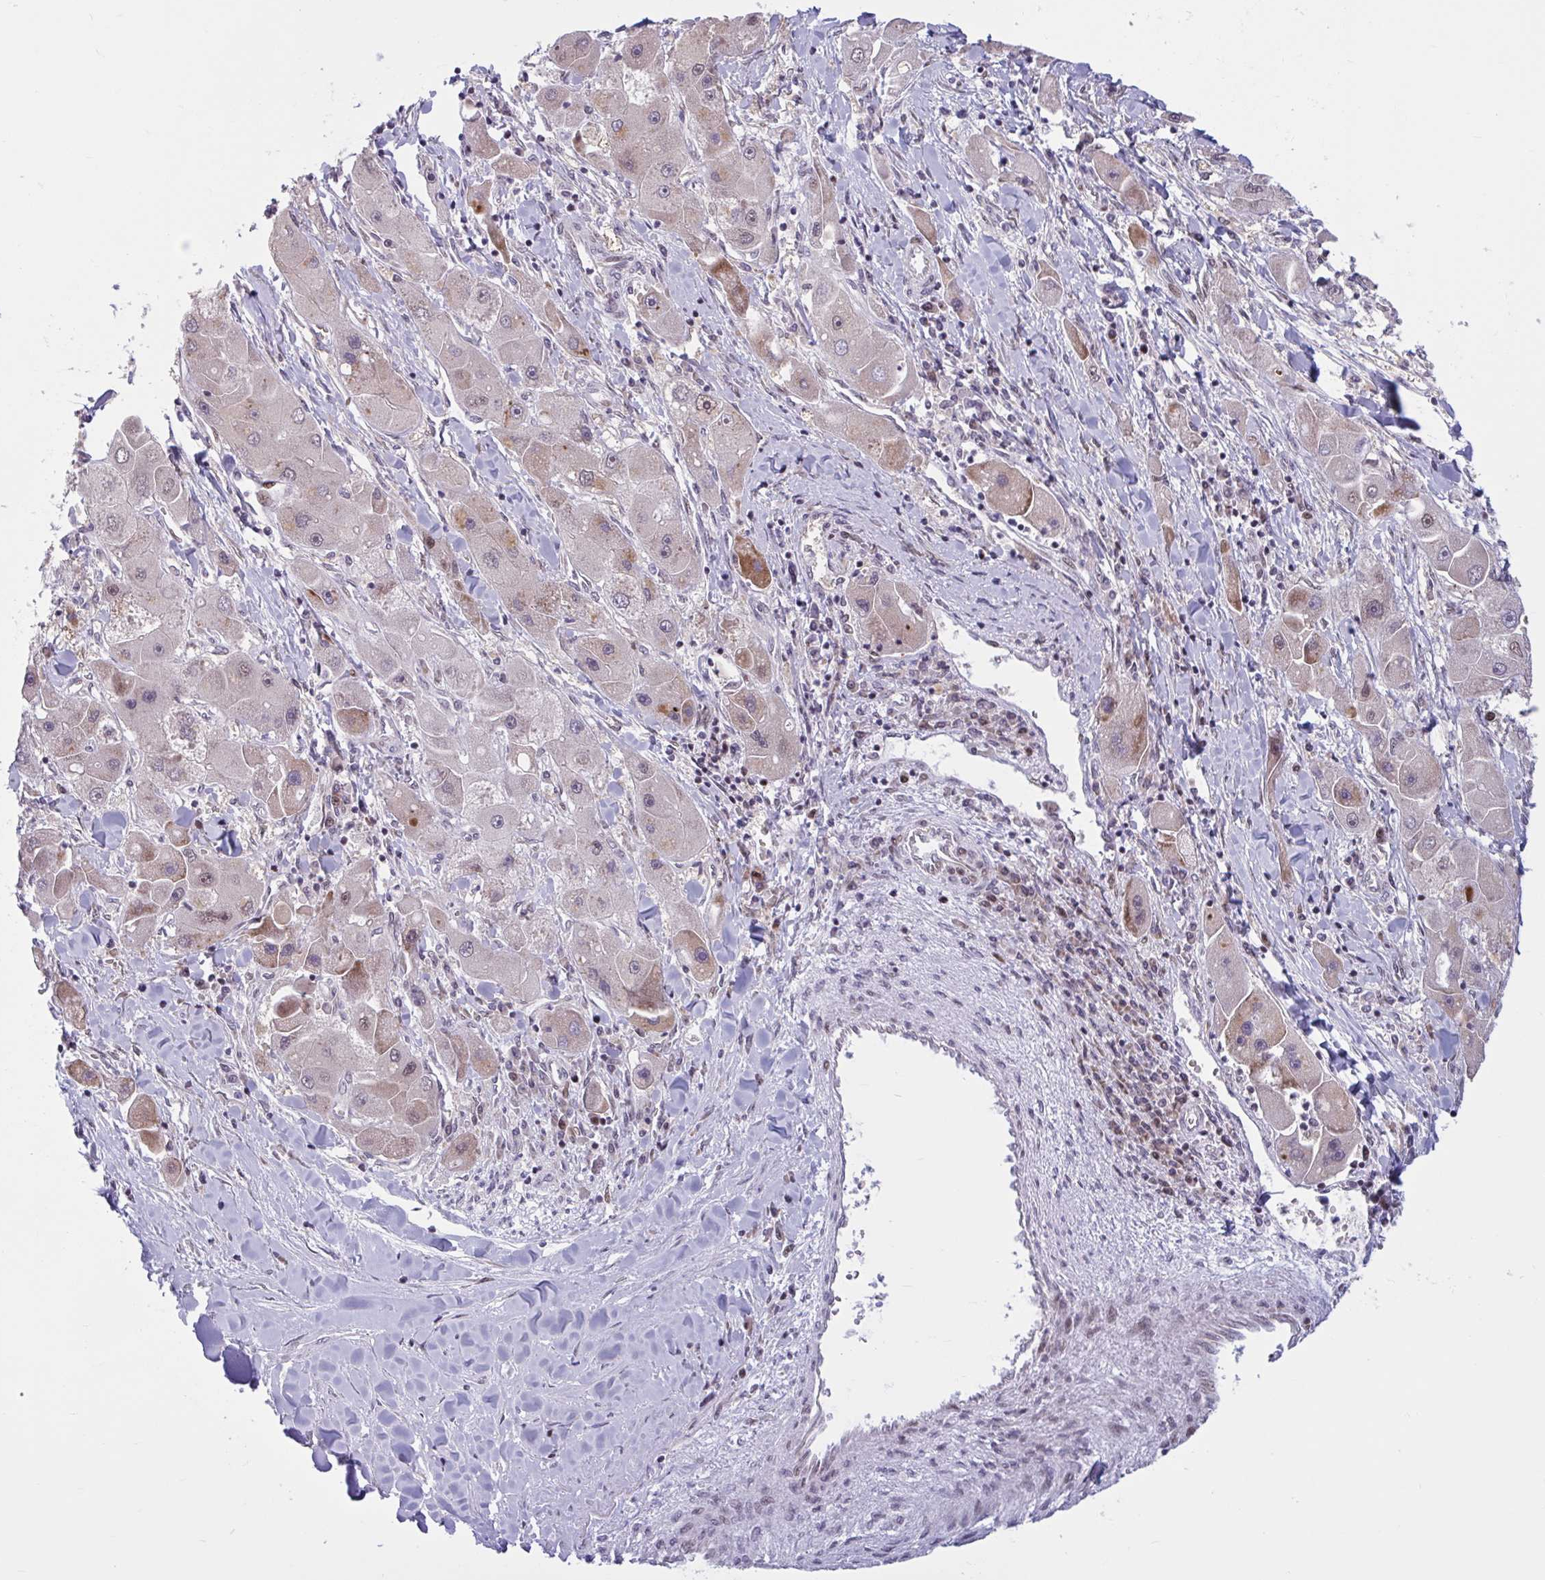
{"staining": {"intensity": "moderate", "quantity": "25%-75%", "location": "cytoplasmic/membranous,nuclear"}, "tissue": "liver cancer", "cell_type": "Tumor cells", "image_type": "cancer", "snomed": [{"axis": "morphology", "description": "Carcinoma, Hepatocellular, NOS"}, {"axis": "topography", "description": "Liver"}], "caption": "Immunohistochemistry histopathology image of liver cancer (hepatocellular carcinoma) stained for a protein (brown), which displays medium levels of moderate cytoplasmic/membranous and nuclear expression in about 25%-75% of tumor cells.", "gene": "RBL1", "patient": {"sex": "male", "age": 24}}